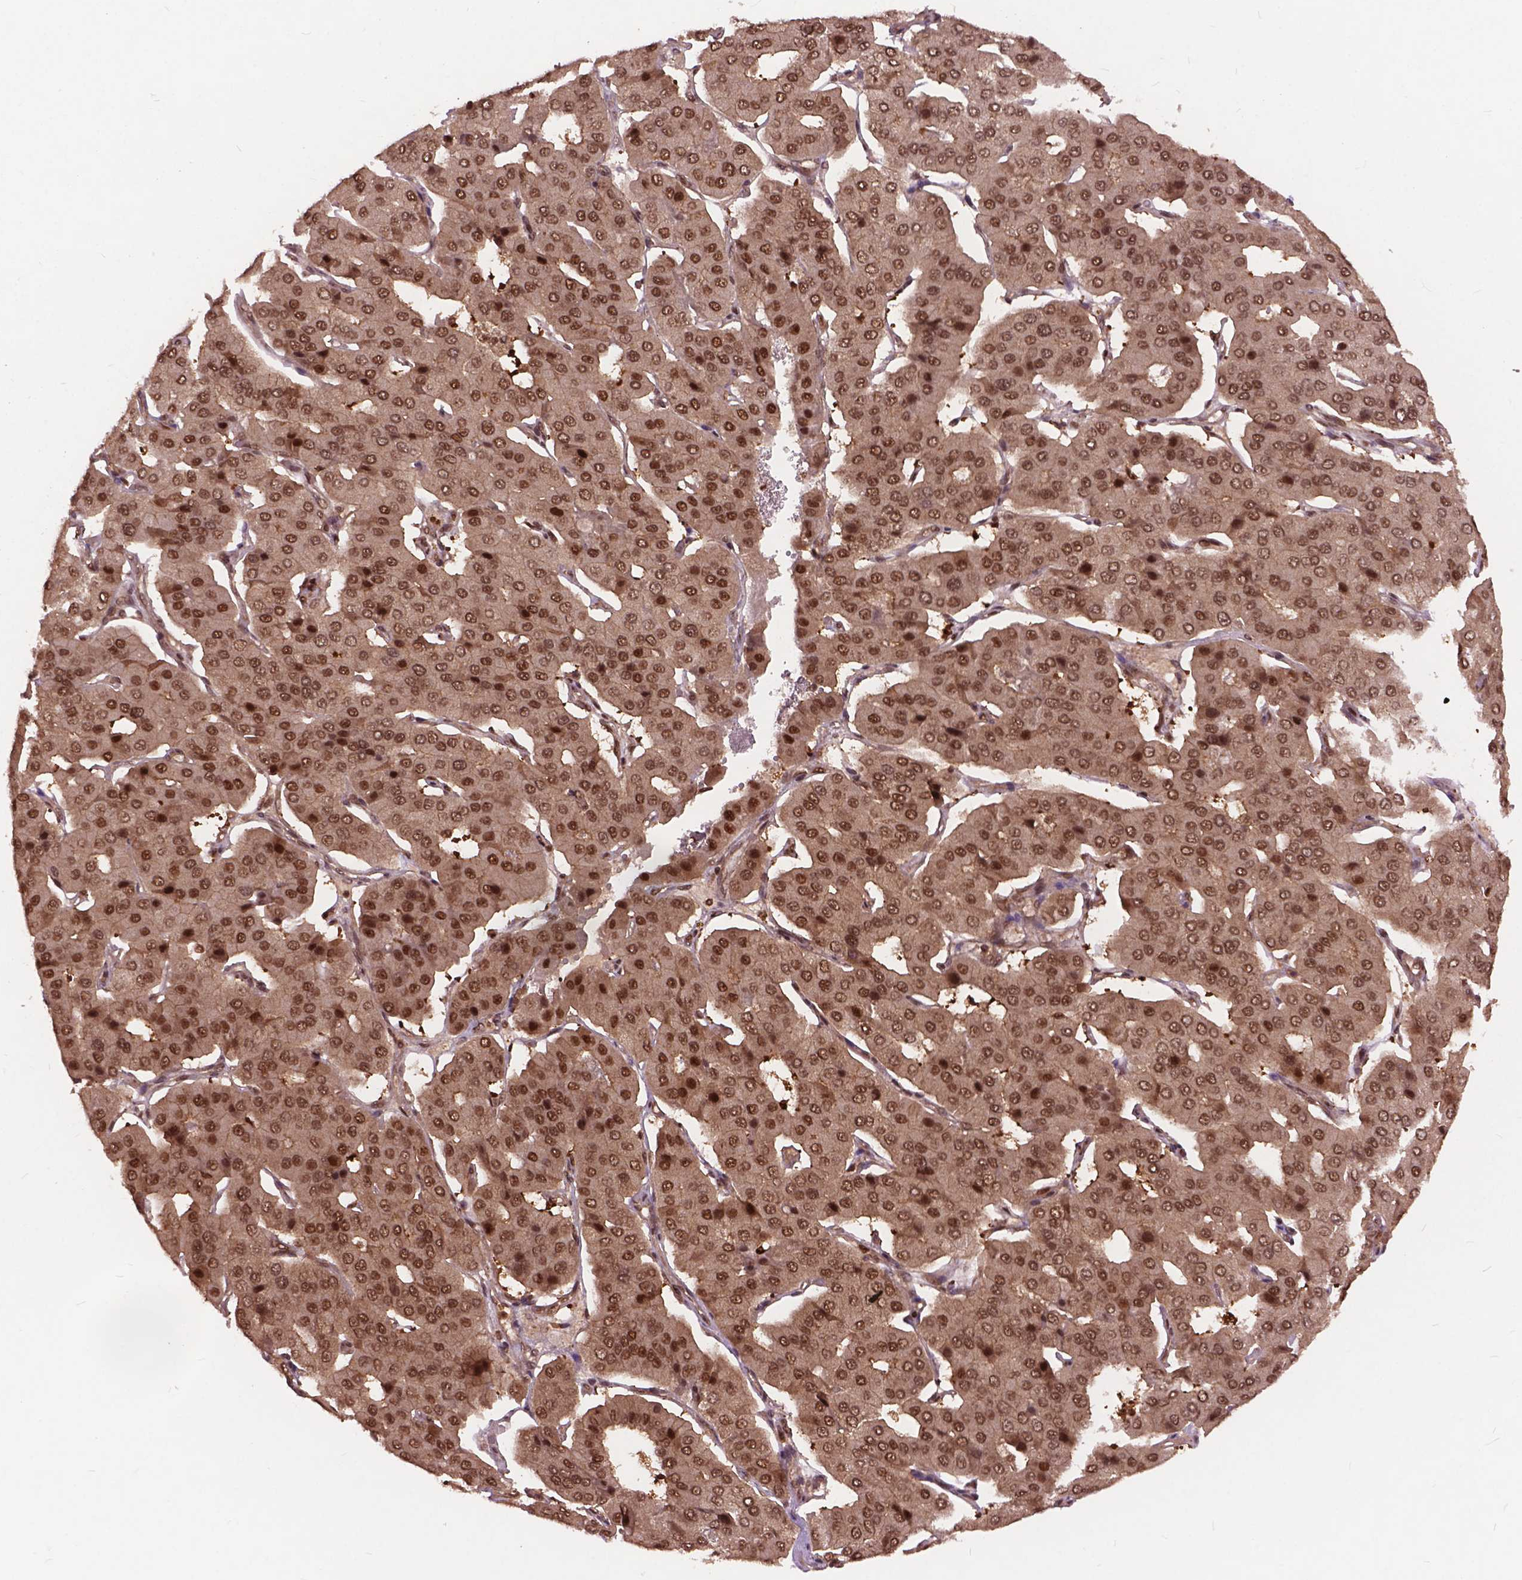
{"staining": {"intensity": "moderate", "quantity": ">75%", "location": "nuclear"}, "tissue": "parathyroid gland", "cell_type": "Glandular cells", "image_type": "normal", "snomed": [{"axis": "morphology", "description": "Normal tissue, NOS"}, {"axis": "morphology", "description": "Adenoma, NOS"}, {"axis": "topography", "description": "Parathyroid gland"}], "caption": "IHC photomicrograph of normal parathyroid gland stained for a protein (brown), which exhibits medium levels of moderate nuclear expression in approximately >75% of glandular cells.", "gene": "ANP32A", "patient": {"sex": "female", "age": 86}}